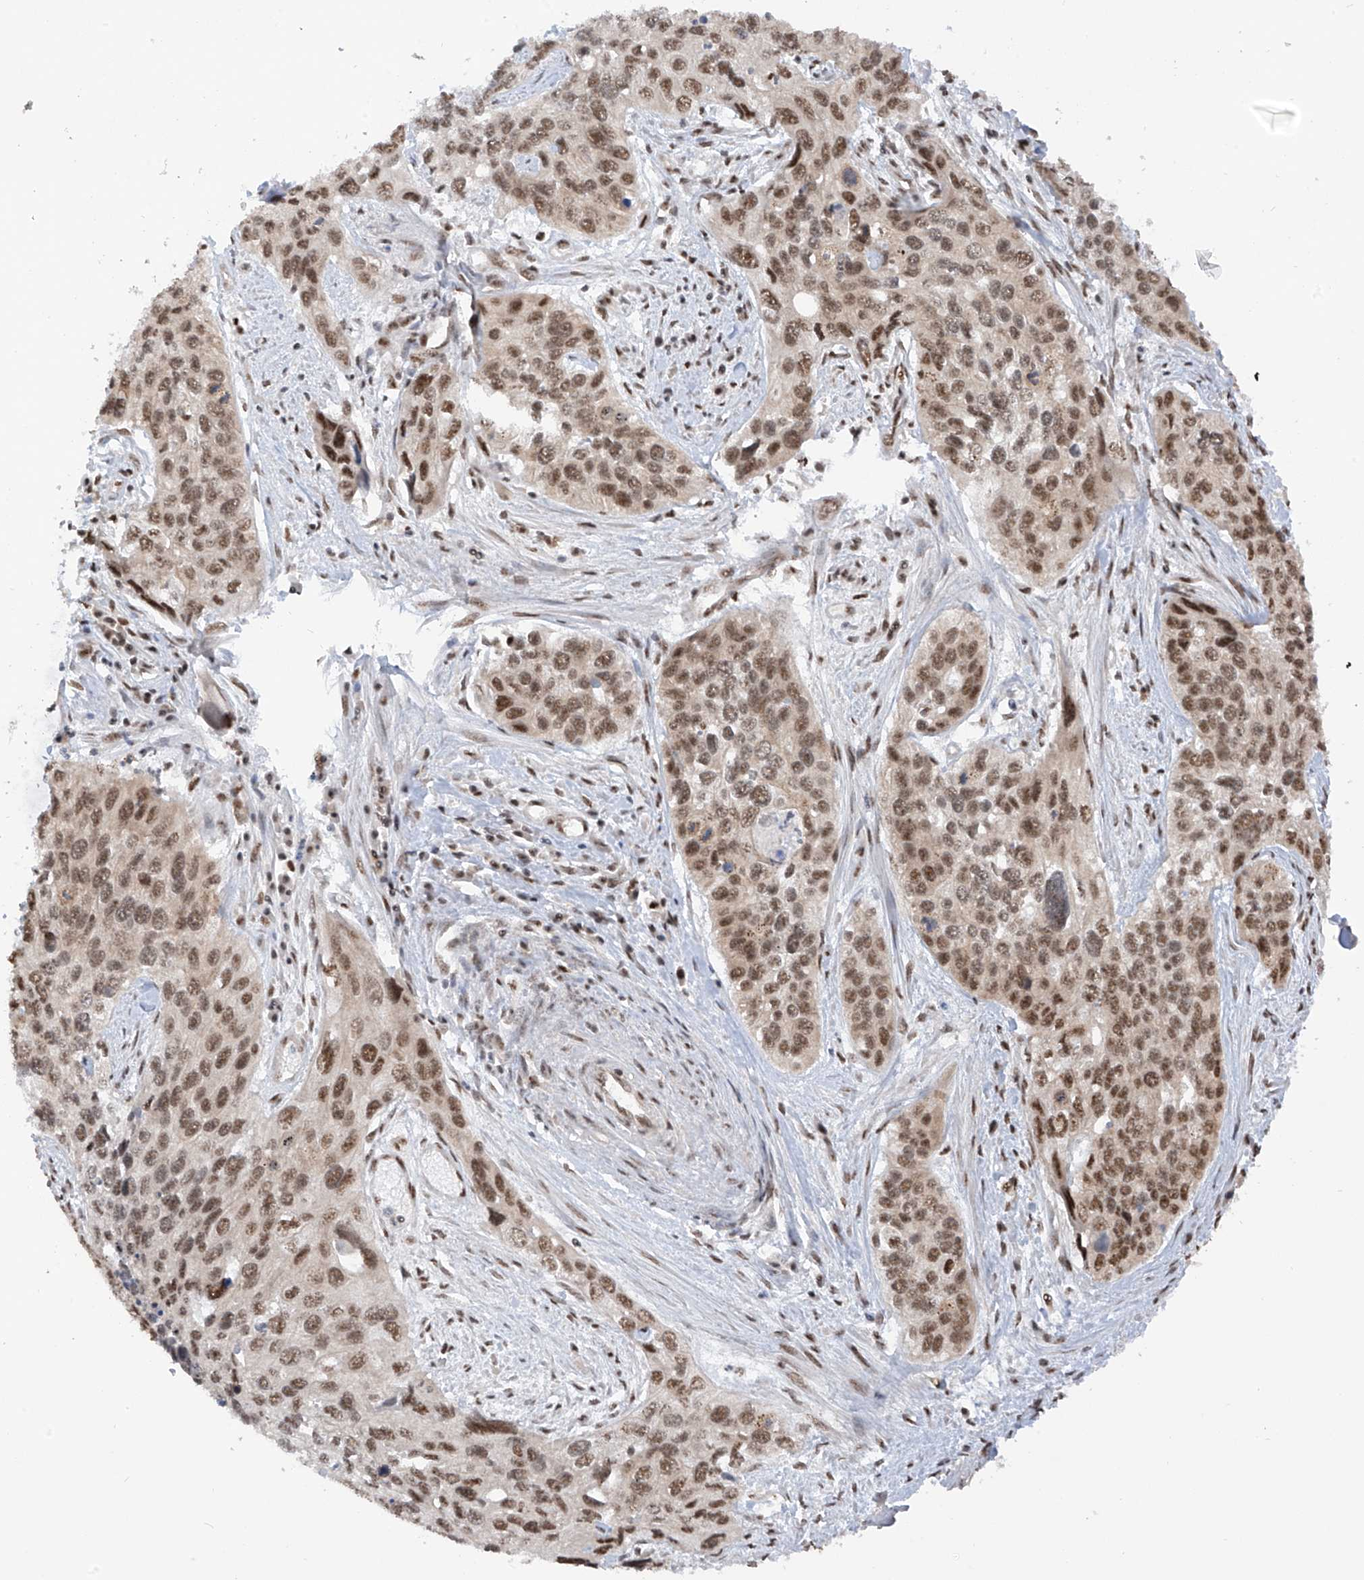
{"staining": {"intensity": "moderate", "quantity": ">75%", "location": "nuclear"}, "tissue": "cervical cancer", "cell_type": "Tumor cells", "image_type": "cancer", "snomed": [{"axis": "morphology", "description": "Squamous cell carcinoma, NOS"}, {"axis": "topography", "description": "Cervix"}], "caption": "DAB (3,3'-diaminobenzidine) immunohistochemical staining of human squamous cell carcinoma (cervical) demonstrates moderate nuclear protein expression in about >75% of tumor cells. (DAB = brown stain, brightfield microscopy at high magnification).", "gene": "RPAIN", "patient": {"sex": "female", "age": 55}}